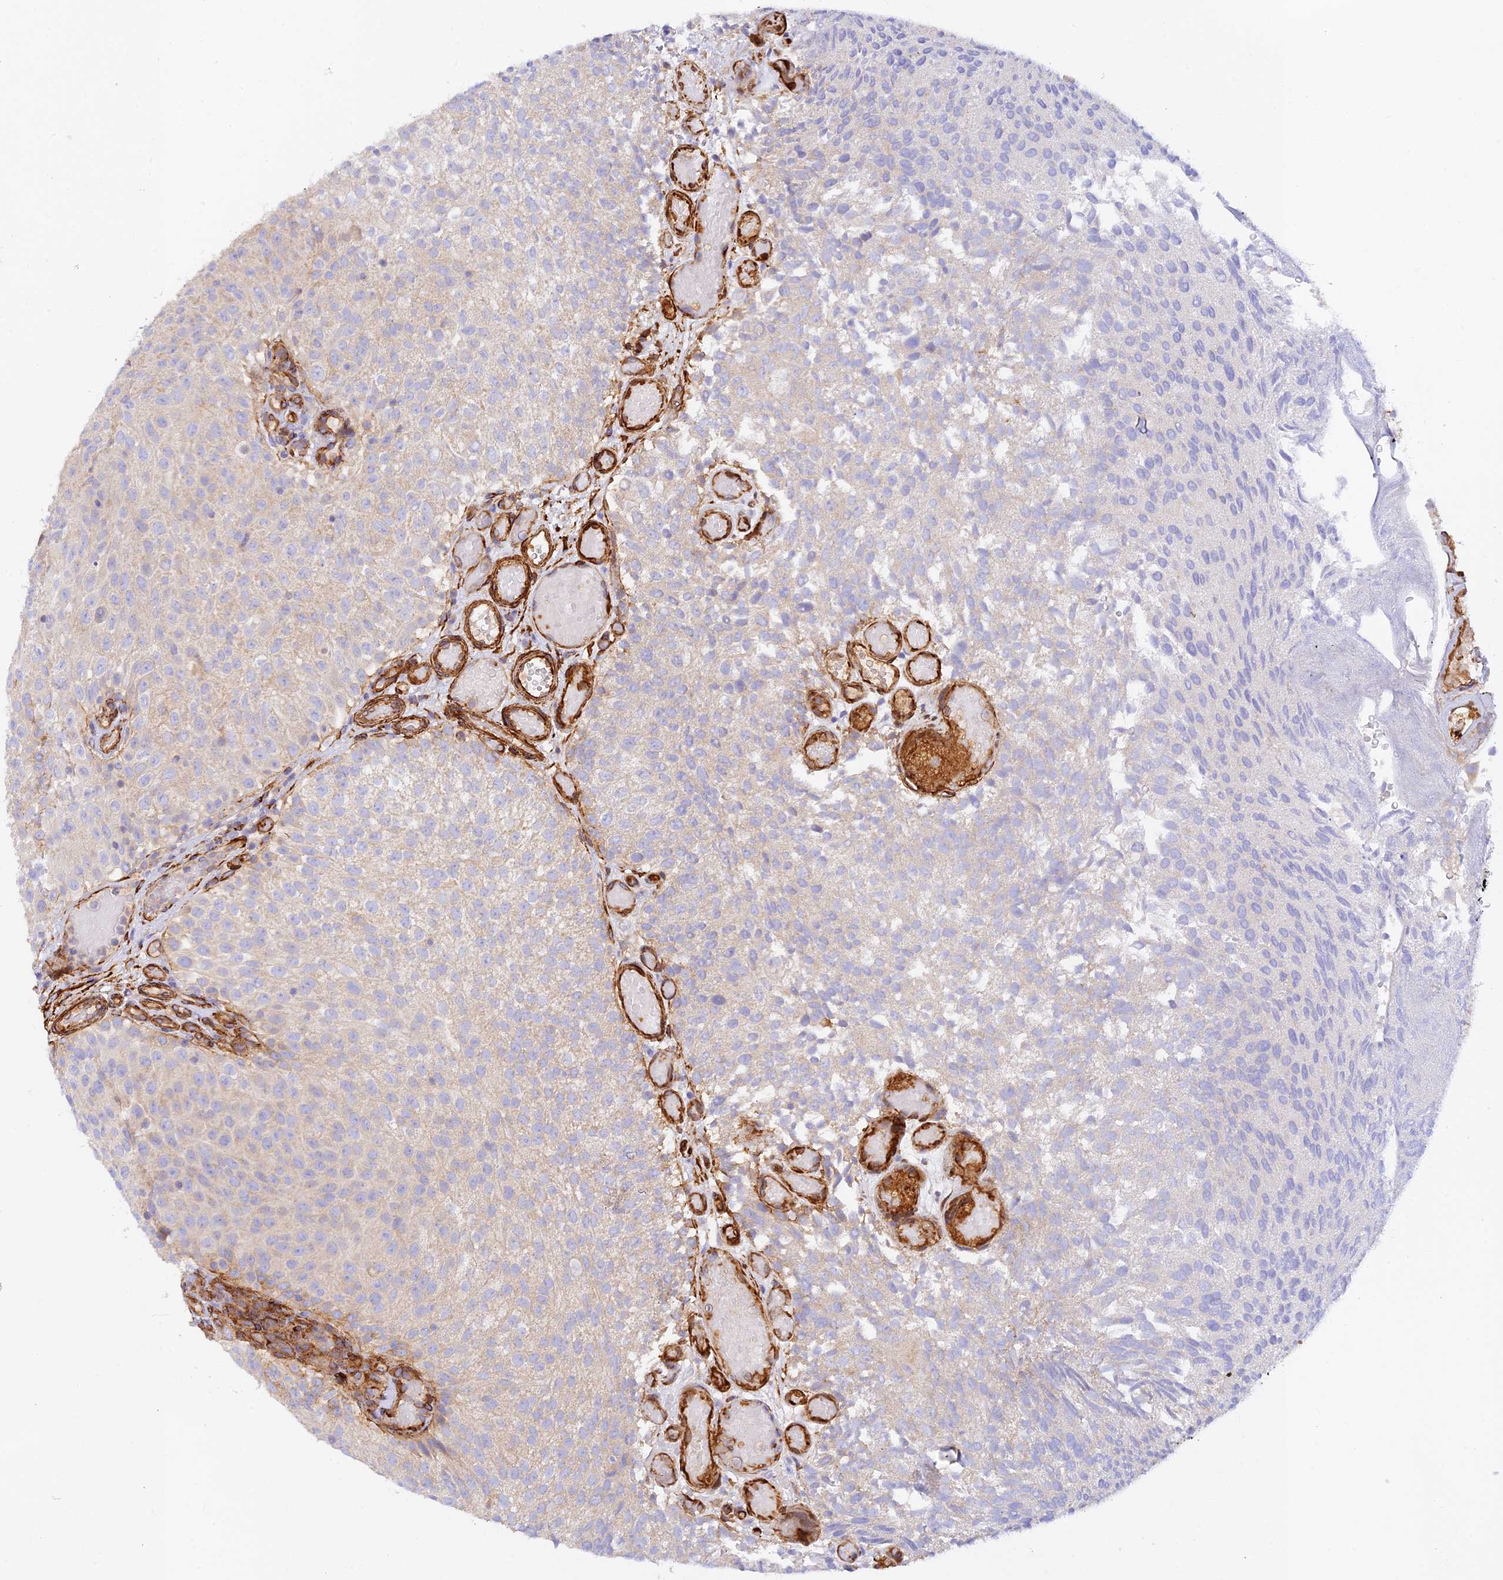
{"staining": {"intensity": "weak", "quantity": "<25%", "location": "cytoplasmic/membranous"}, "tissue": "urothelial cancer", "cell_type": "Tumor cells", "image_type": "cancer", "snomed": [{"axis": "morphology", "description": "Urothelial carcinoma, Low grade"}, {"axis": "topography", "description": "Urinary bladder"}], "caption": "Immunohistochemistry (IHC) of human urothelial carcinoma (low-grade) reveals no staining in tumor cells.", "gene": "MYO9A", "patient": {"sex": "male", "age": 78}}